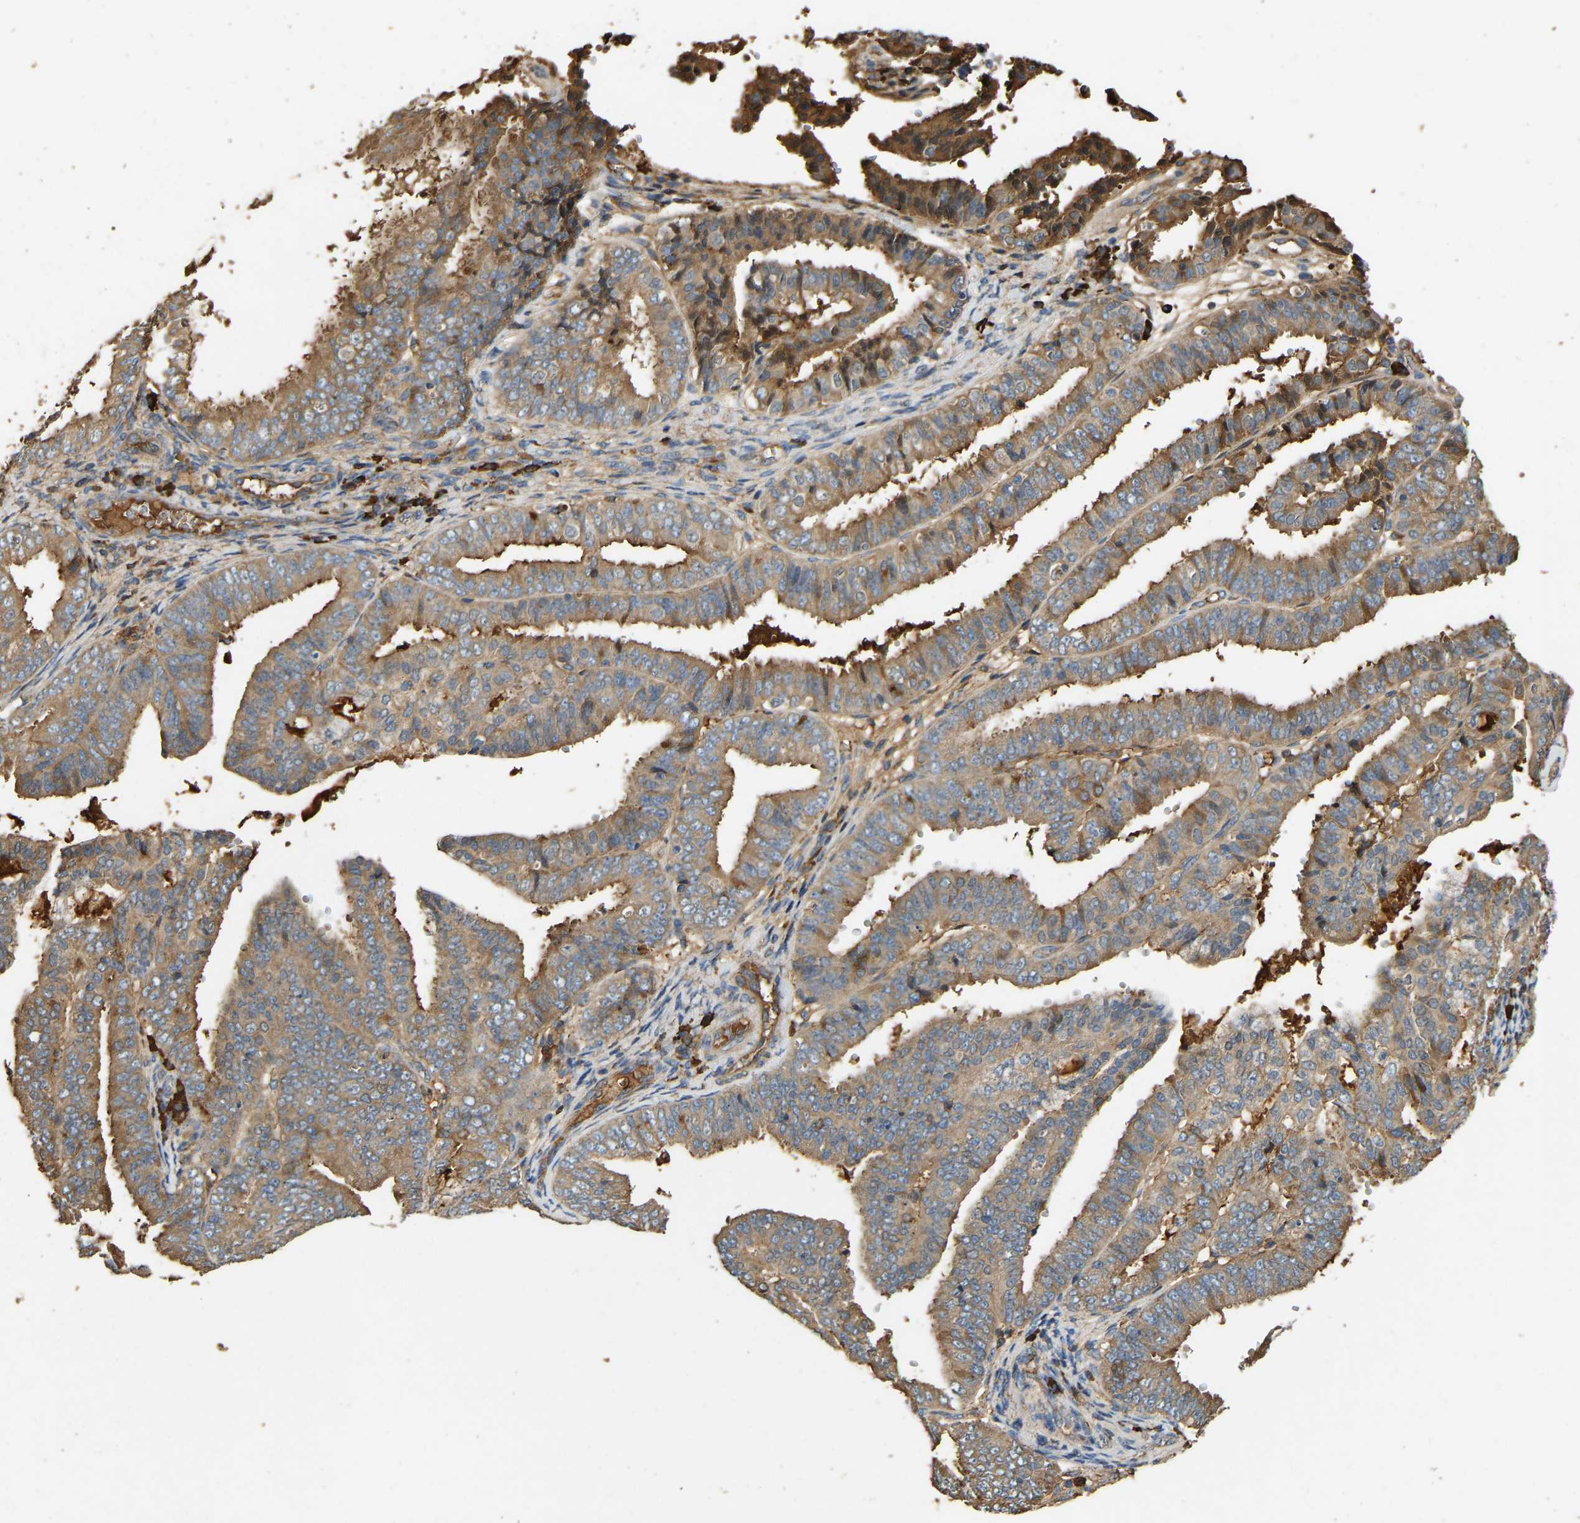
{"staining": {"intensity": "moderate", "quantity": ">75%", "location": "cytoplasmic/membranous"}, "tissue": "endometrial cancer", "cell_type": "Tumor cells", "image_type": "cancer", "snomed": [{"axis": "morphology", "description": "Adenocarcinoma, NOS"}, {"axis": "topography", "description": "Endometrium"}], "caption": "Immunohistochemical staining of endometrial cancer (adenocarcinoma) displays moderate cytoplasmic/membranous protein staining in approximately >75% of tumor cells.", "gene": "TMEM268", "patient": {"sex": "female", "age": 63}}